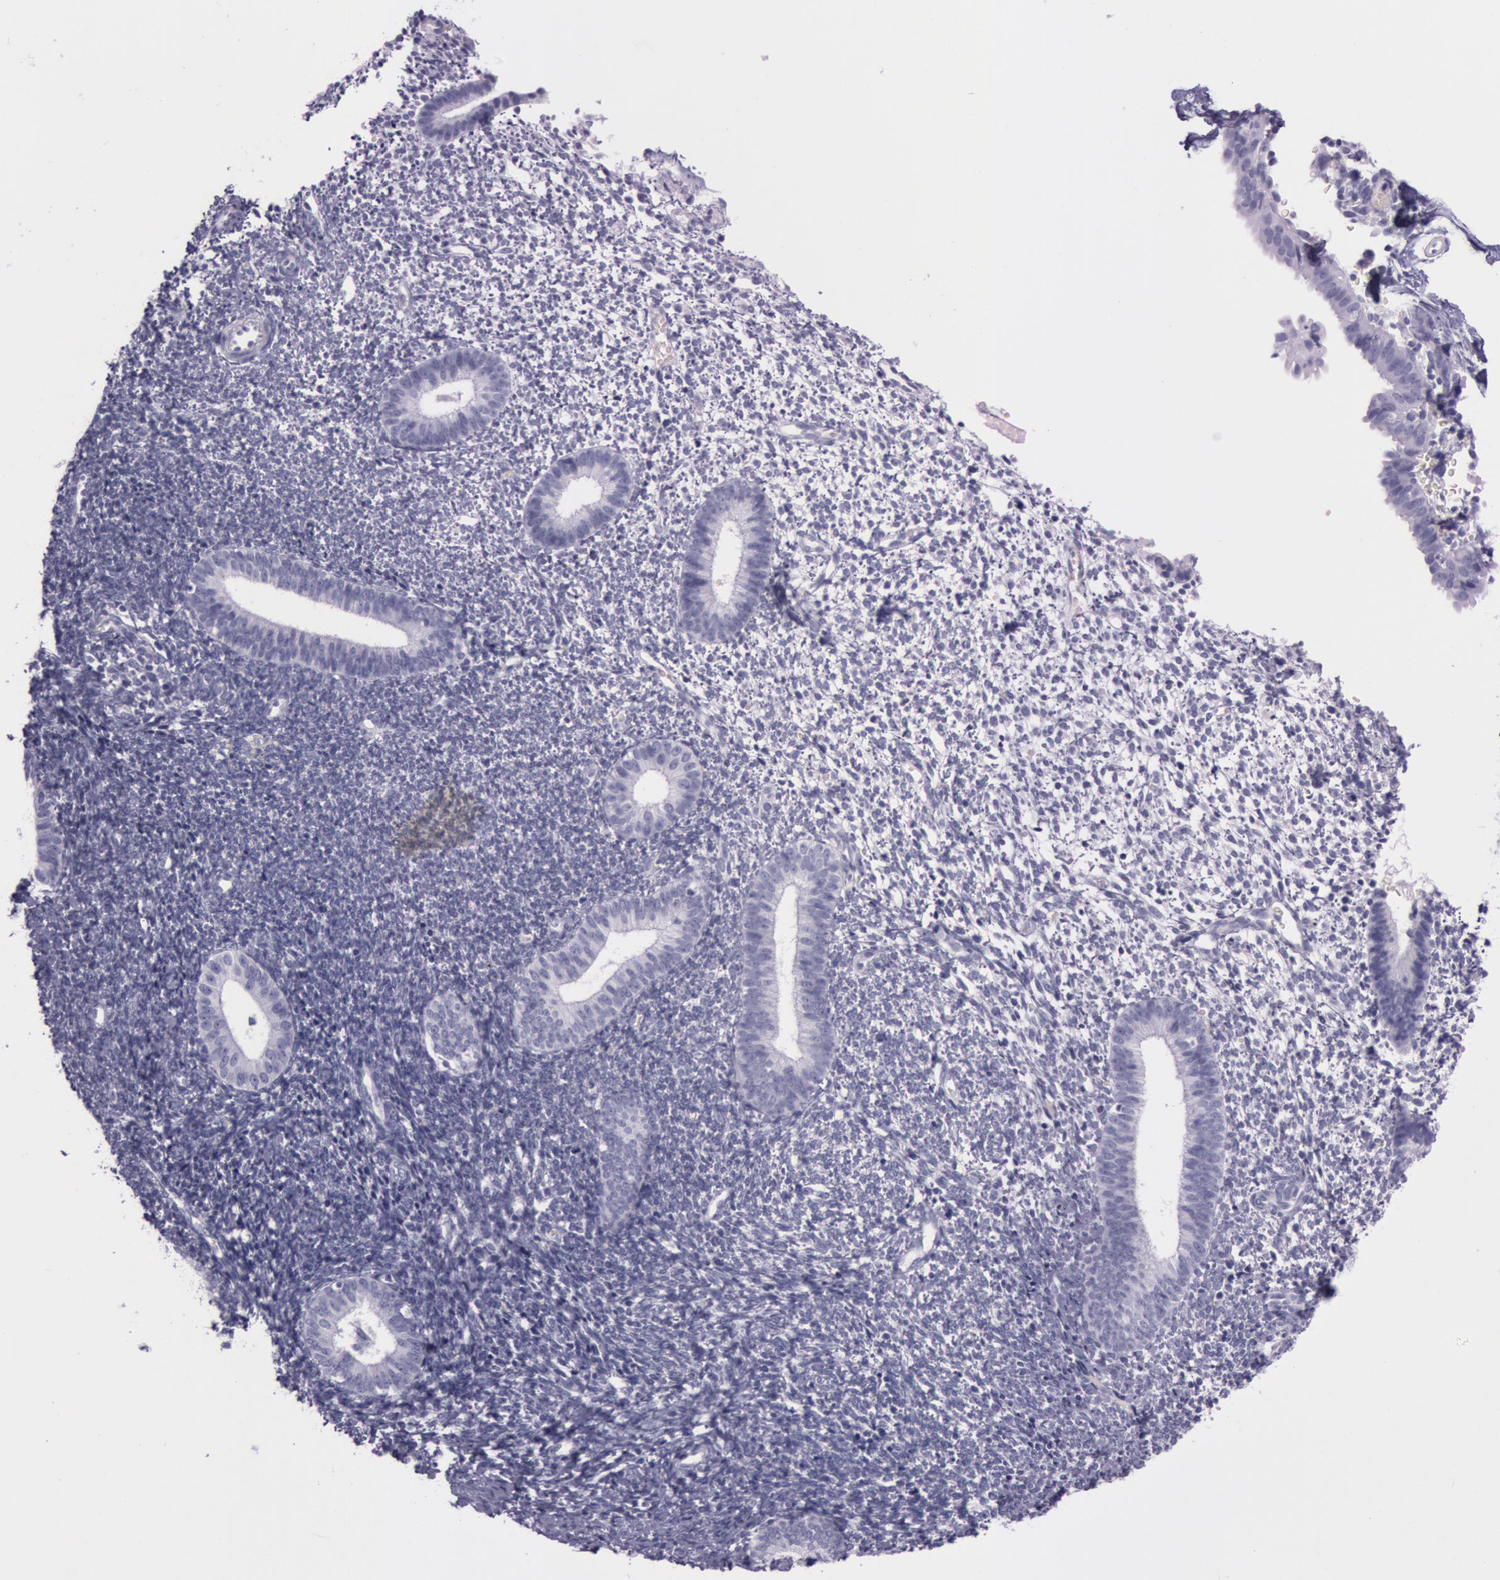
{"staining": {"intensity": "negative", "quantity": "none", "location": "none"}, "tissue": "endometrium", "cell_type": "Cells in endometrial stroma", "image_type": "normal", "snomed": [{"axis": "morphology", "description": "Normal tissue, NOS"}, {"axis": "topography", "description": "Smooth muscle"}, {"axis": "topography", "description": "Endometrium"}], "caption": "An IHC micrograph of unremarkable endometrium is shown. There is no staining in cells in endometrial stroma of endometrium. (Stains: DAB IHC with hematoxylin counter stain, Microscopy: brightfield microscopy at high magnification).", "gene": "S100A7", "patient": {"sex": "female", "age": 57}}